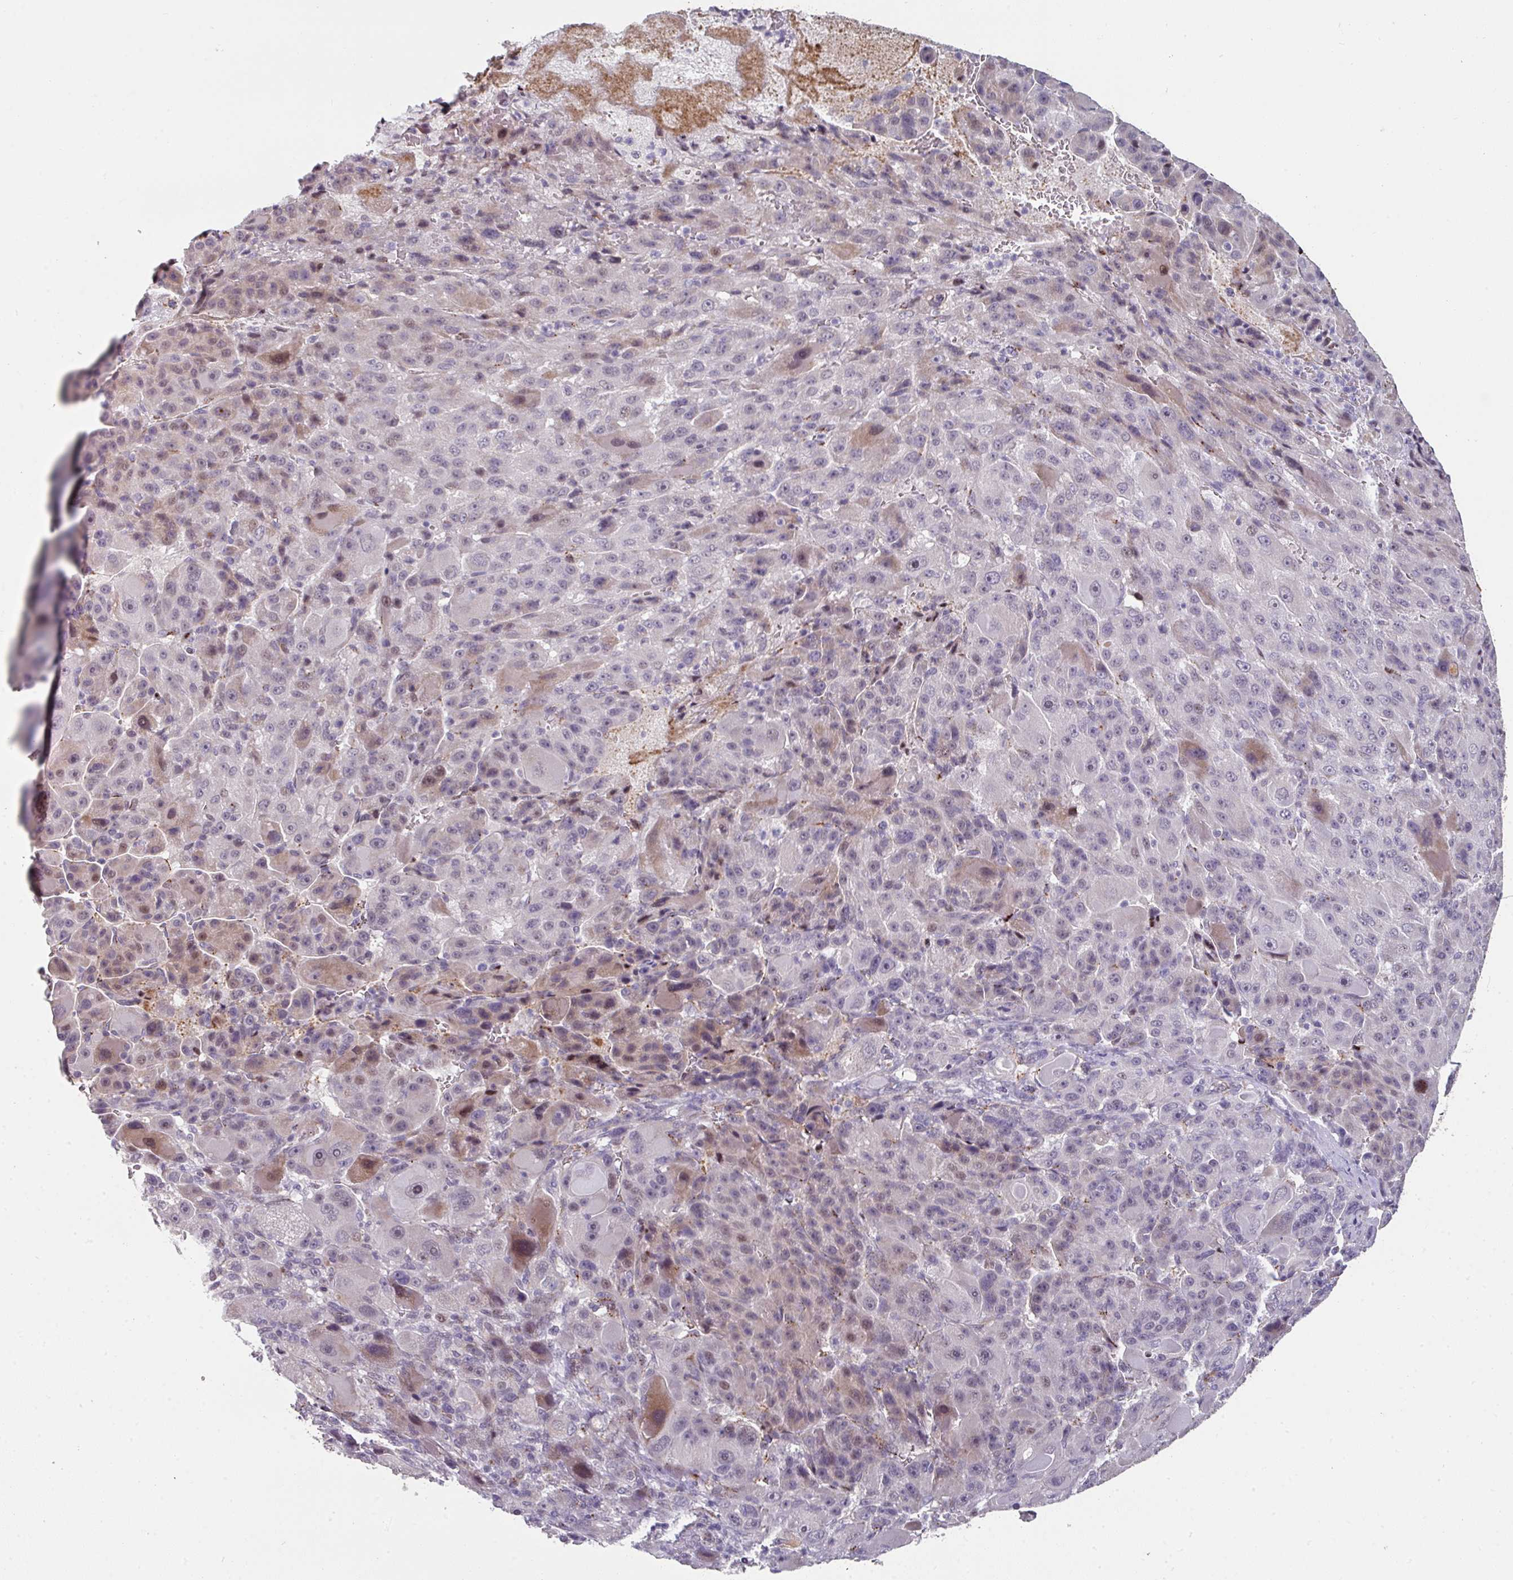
{"staining": {"intensity": "moderate", "quantity": "<25%", "location": "nuclear"}, "tissue": "liver cancer", "cell_type": "Tumor cells", "image_type": "cancer", "snomed": [{"axis": "morphology", "description": "Carcinoma, Hepatocellular, NOS"}, {"axis": "topography", "description": "Liver"}], "caption": "The histopathology image shows immunohistochemical staining of liver cancer (hepatocellular carcinoma). There is moderate nuclear expression is present in approximately <25% of tumor cells.", "gene": "SIDT2", "patient": {"sex": "male", "age": 76}}